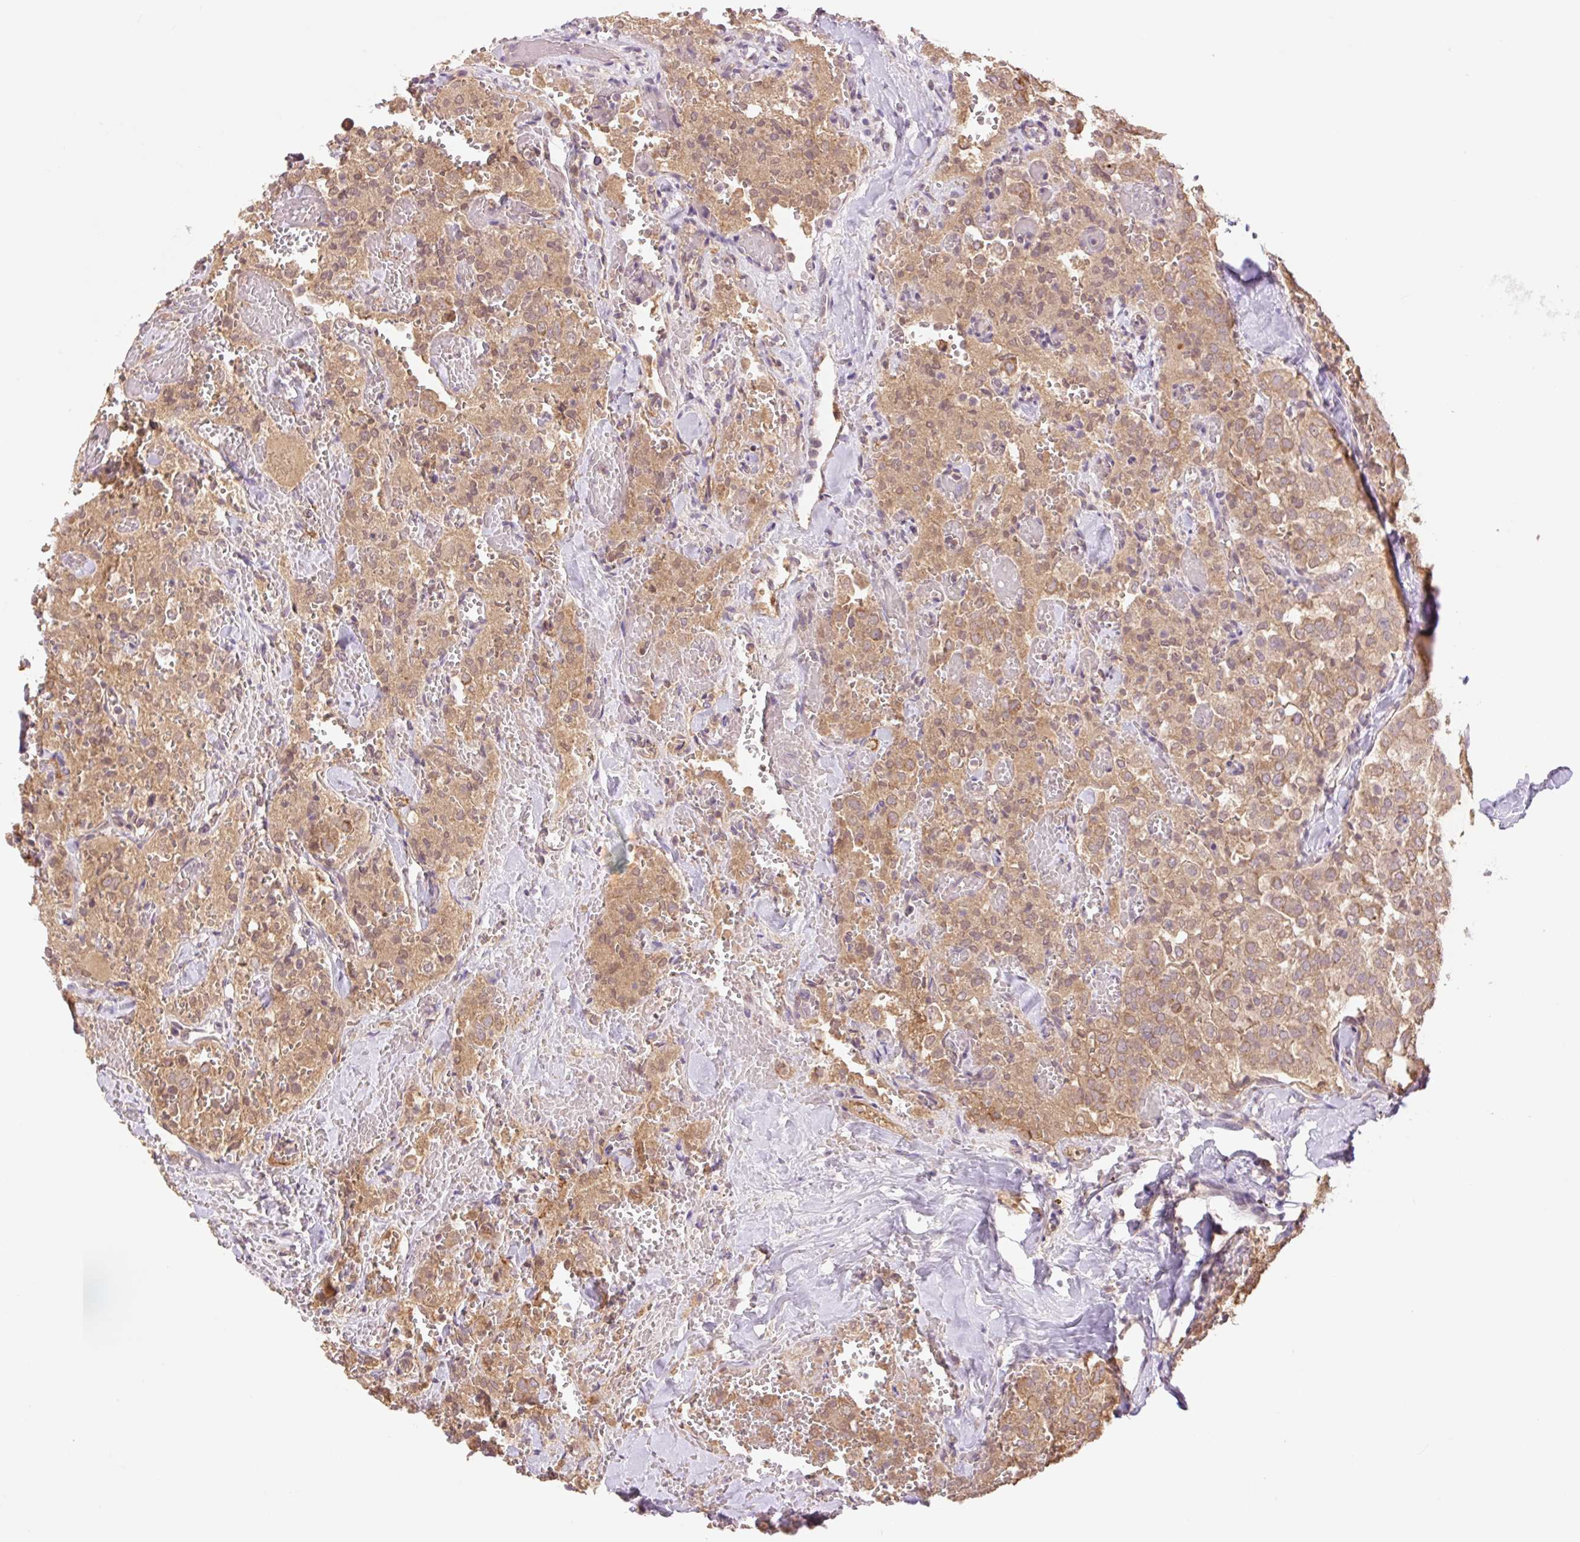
{"staining": {"intensity": "moderate", "quantity": ">75%", "location": "cytoplasmic/membranous"}, "tissue": "thyroid cancer", "cell_type": "Tumor cells", "image_type": "cancer", "snomed": [{"axis": "morphology", "description": "Follicular adenoma carcinoma, NOS"}, {"axis": "topography", "description": "Thyroid gland"}], "caption": "Protein positivity by immunohistochemistry (IHC) exhibits moderate cytoplasmic/membranous positivity in approximately >75% of tumor cells in thyroid cancer. (brown staining indicates protein expression, while blue staining denotes nuclei).", "gene": "YJU2B", "patient": {"sex": "male", "age": 75}}